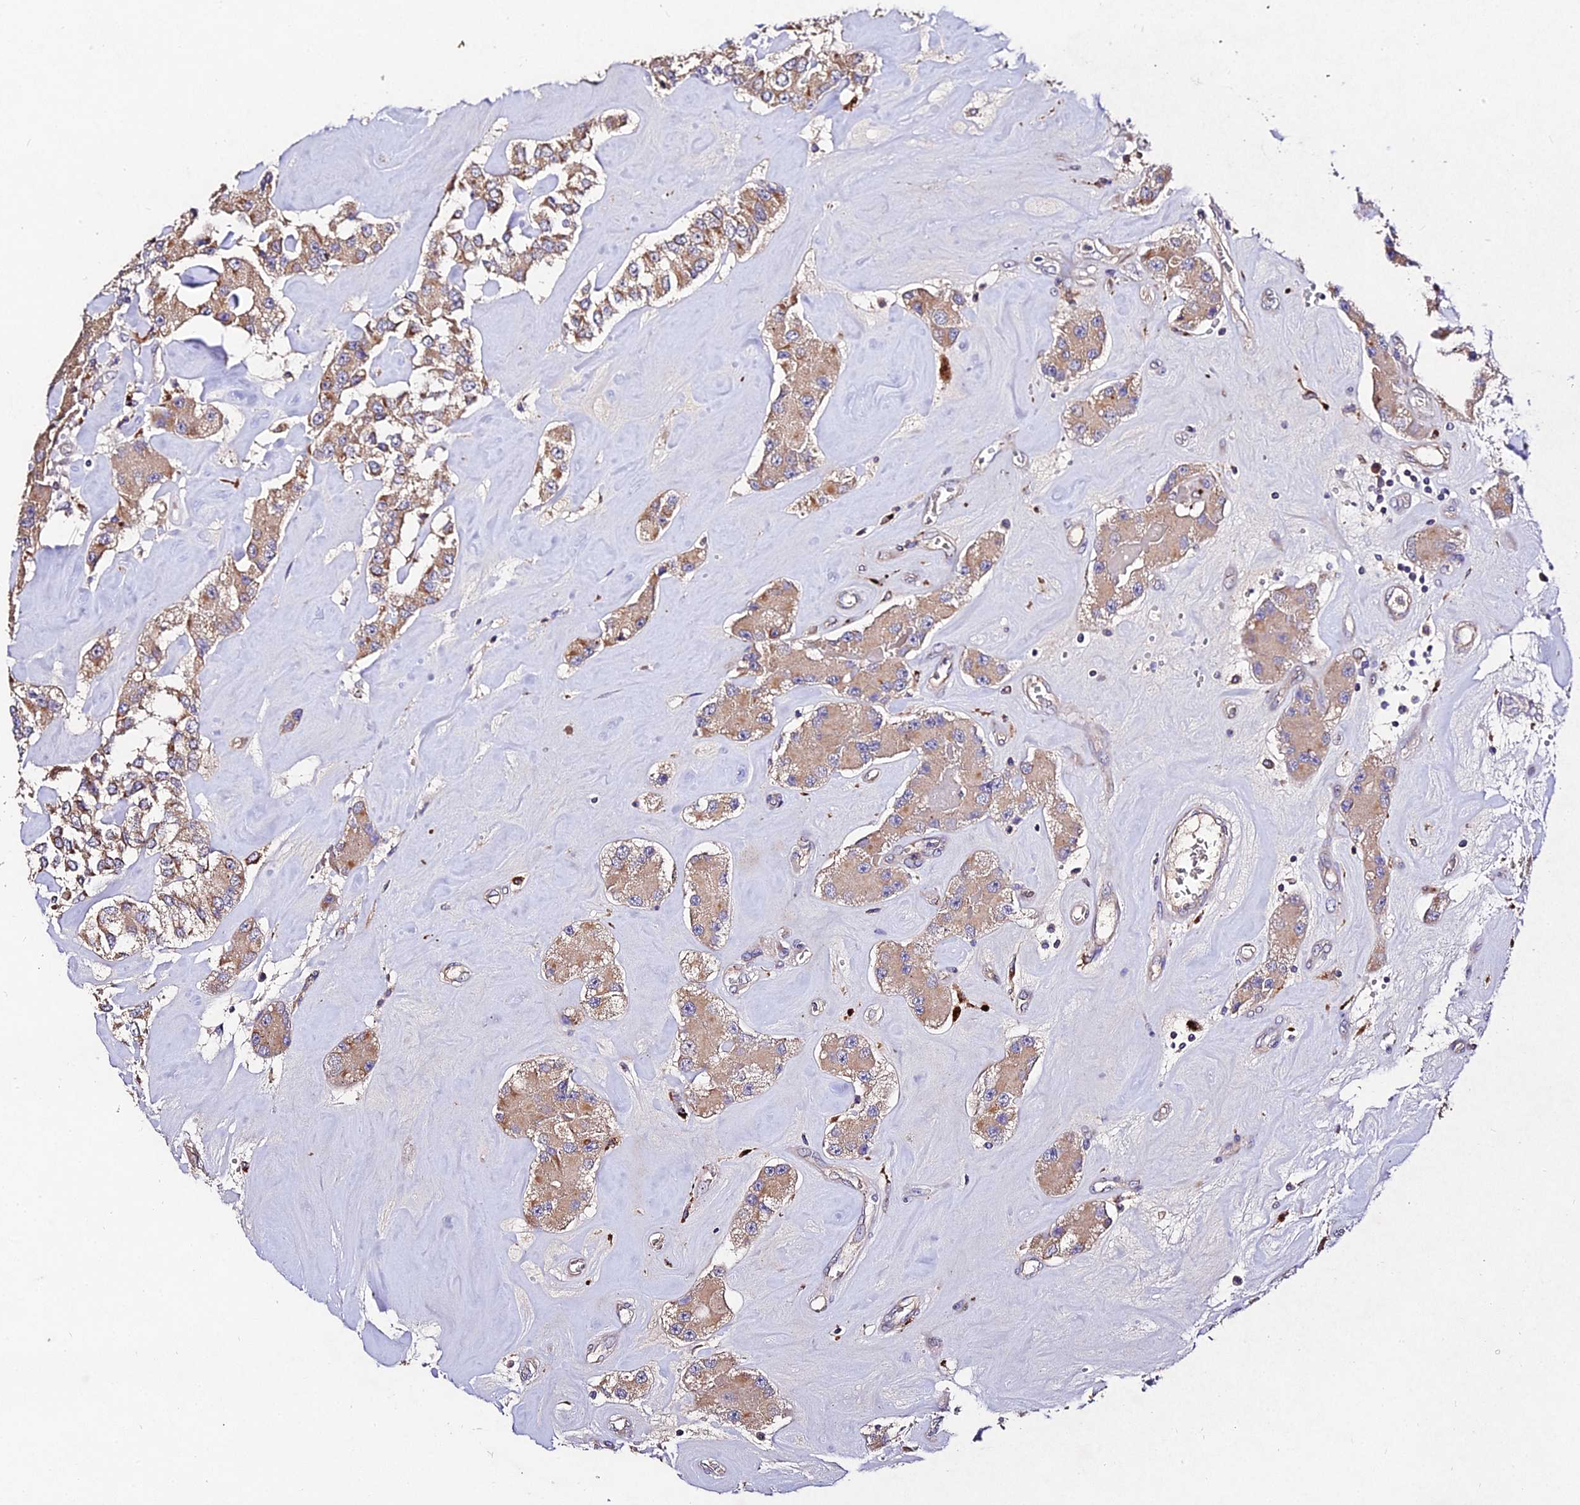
{"staining": {"intensity": "moderate", "quantity": ">75%", "location": "cytoplasmic/membranous"}, "tissue": "carcinoid", "cell_type": "Tumor cells", "image_type": "cancer", "snomed": [{"axis": "morphology", "description": "Carcinoid, malignant, NOS"}, {"axis": "topography", "description": "Pancreas"}], "caption": "There is medium levels of moderate cytoplasmic/membranous expression in tumor cells of carcinoid (malignant), as demonstrated by immunohistochemical staining (brown color).", "gene": "AP3M2", "patient": {"sex": "male", "age": 41}}